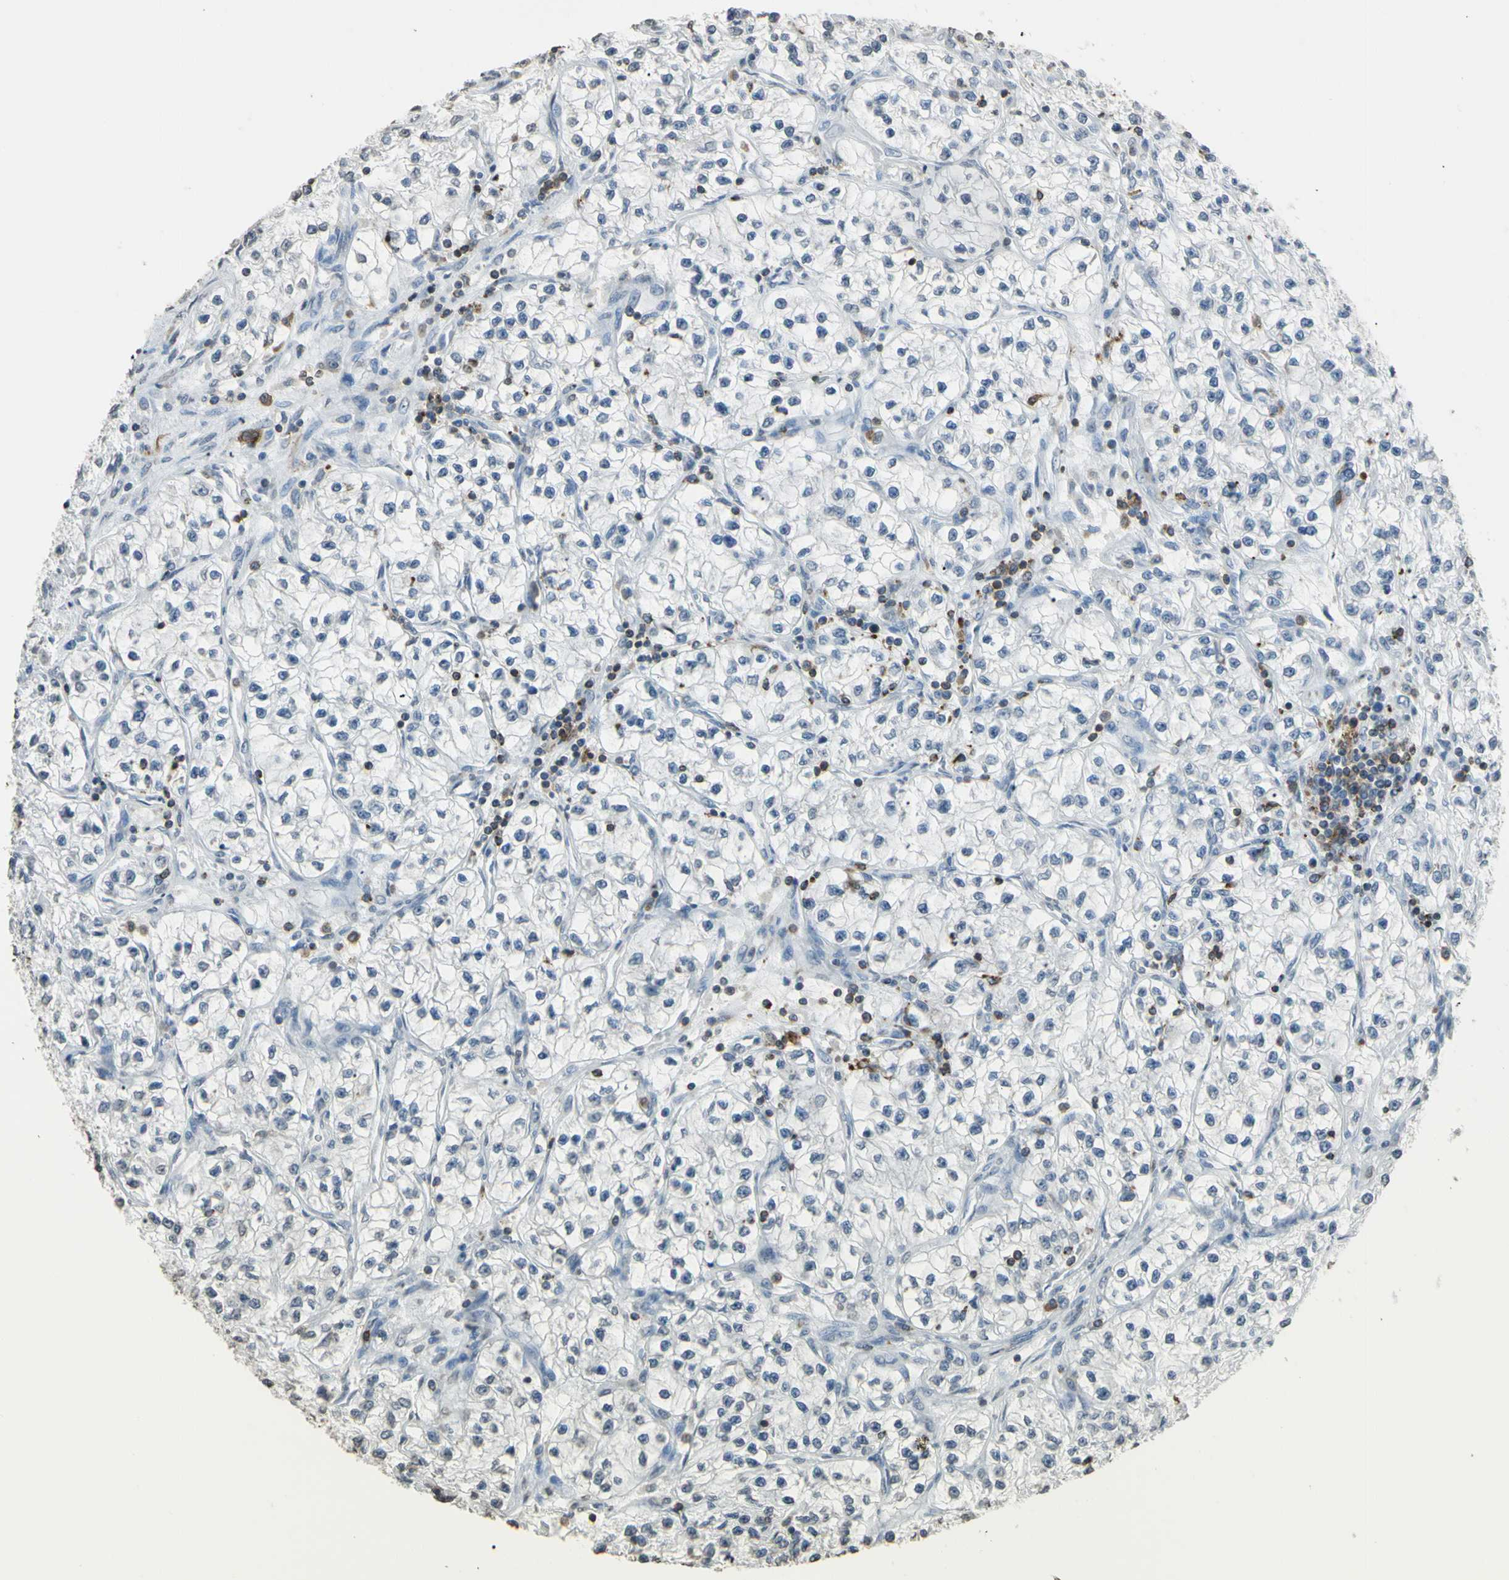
{"staining": {"intensity": "negative", "quantity": "none", "location": "none"}, "tissue": "renal cancer", "cell_type": "Tumor cells", "image_type": "cancer", "snomed": [{"axis": "morphology", "description": "Adenocarcinoma, NOS"}, {"axis": "topography", "description": "Kidney"}], "caption": "A high-resolution image shows IHC staining of renal adenocarcinoma, which shows no significant staining in tumor cells.", "gene": "PSTPIP1", "patient": {"sex": "female", "age": 57}}